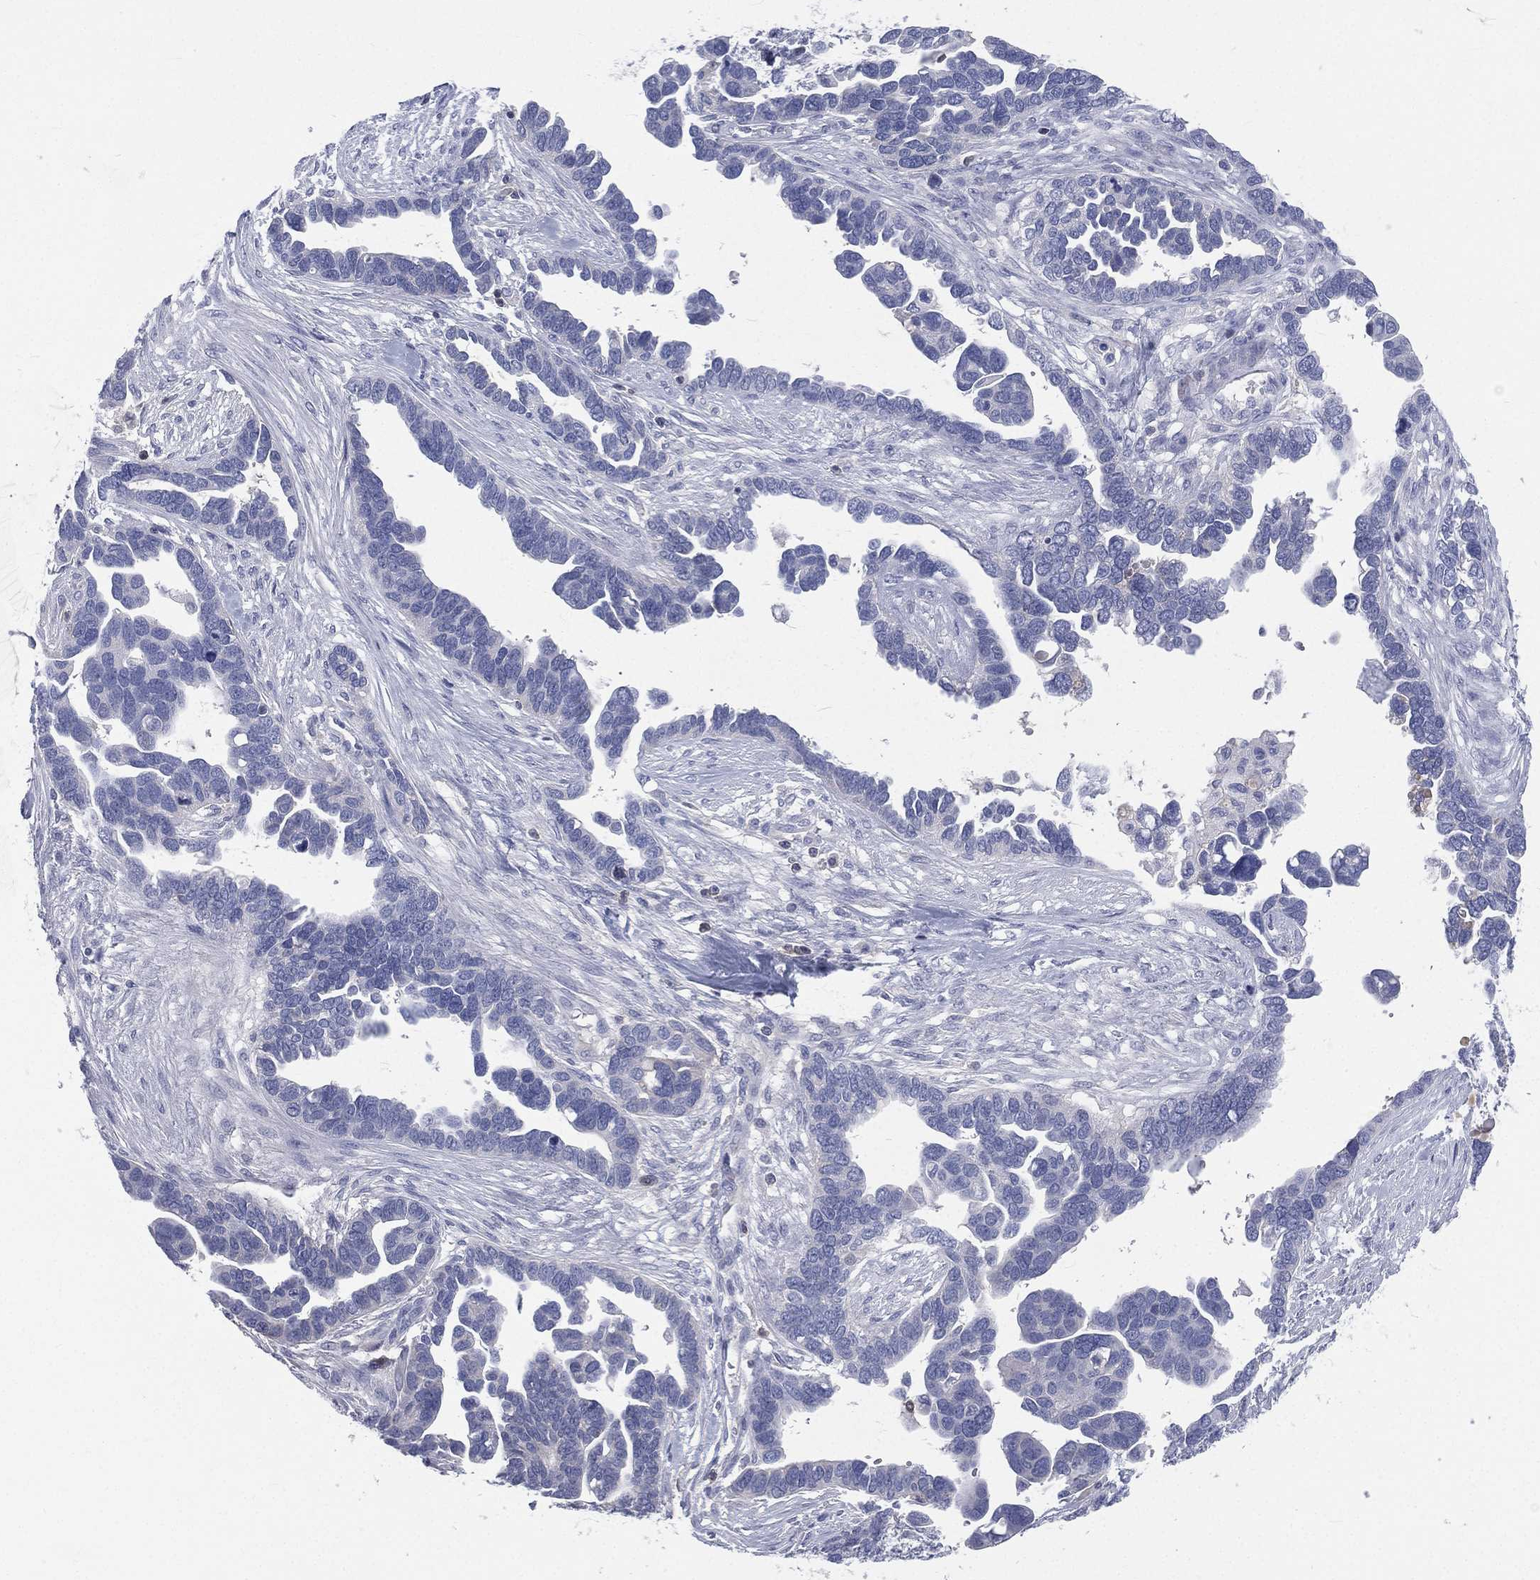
{"staining": {"intensity": "negative", "quantity": "none", "location": "none"}, "tissue": "ovarian cancer", "cell_type": "Tumor cells", "image_type": "cancer", "snomed": [{"axis": "morphology", "description": "Cystadenocarcinoma, serous, NOS"}, {"axis": "topography", "description": "Ovary"}], "caption": "This image is of ovarian cancer stained with IHC to label a protein in brown with the nuclei are counter-stained blue. There is no staining in tumor cells. The staining was performed using DAB to visualize the protein expression in brown, while the nuclei were stained in blue with hematoxylin (Magnification: 20x).", "gene": "CD3D", "patient": {"sex": "female", "age": 54}}